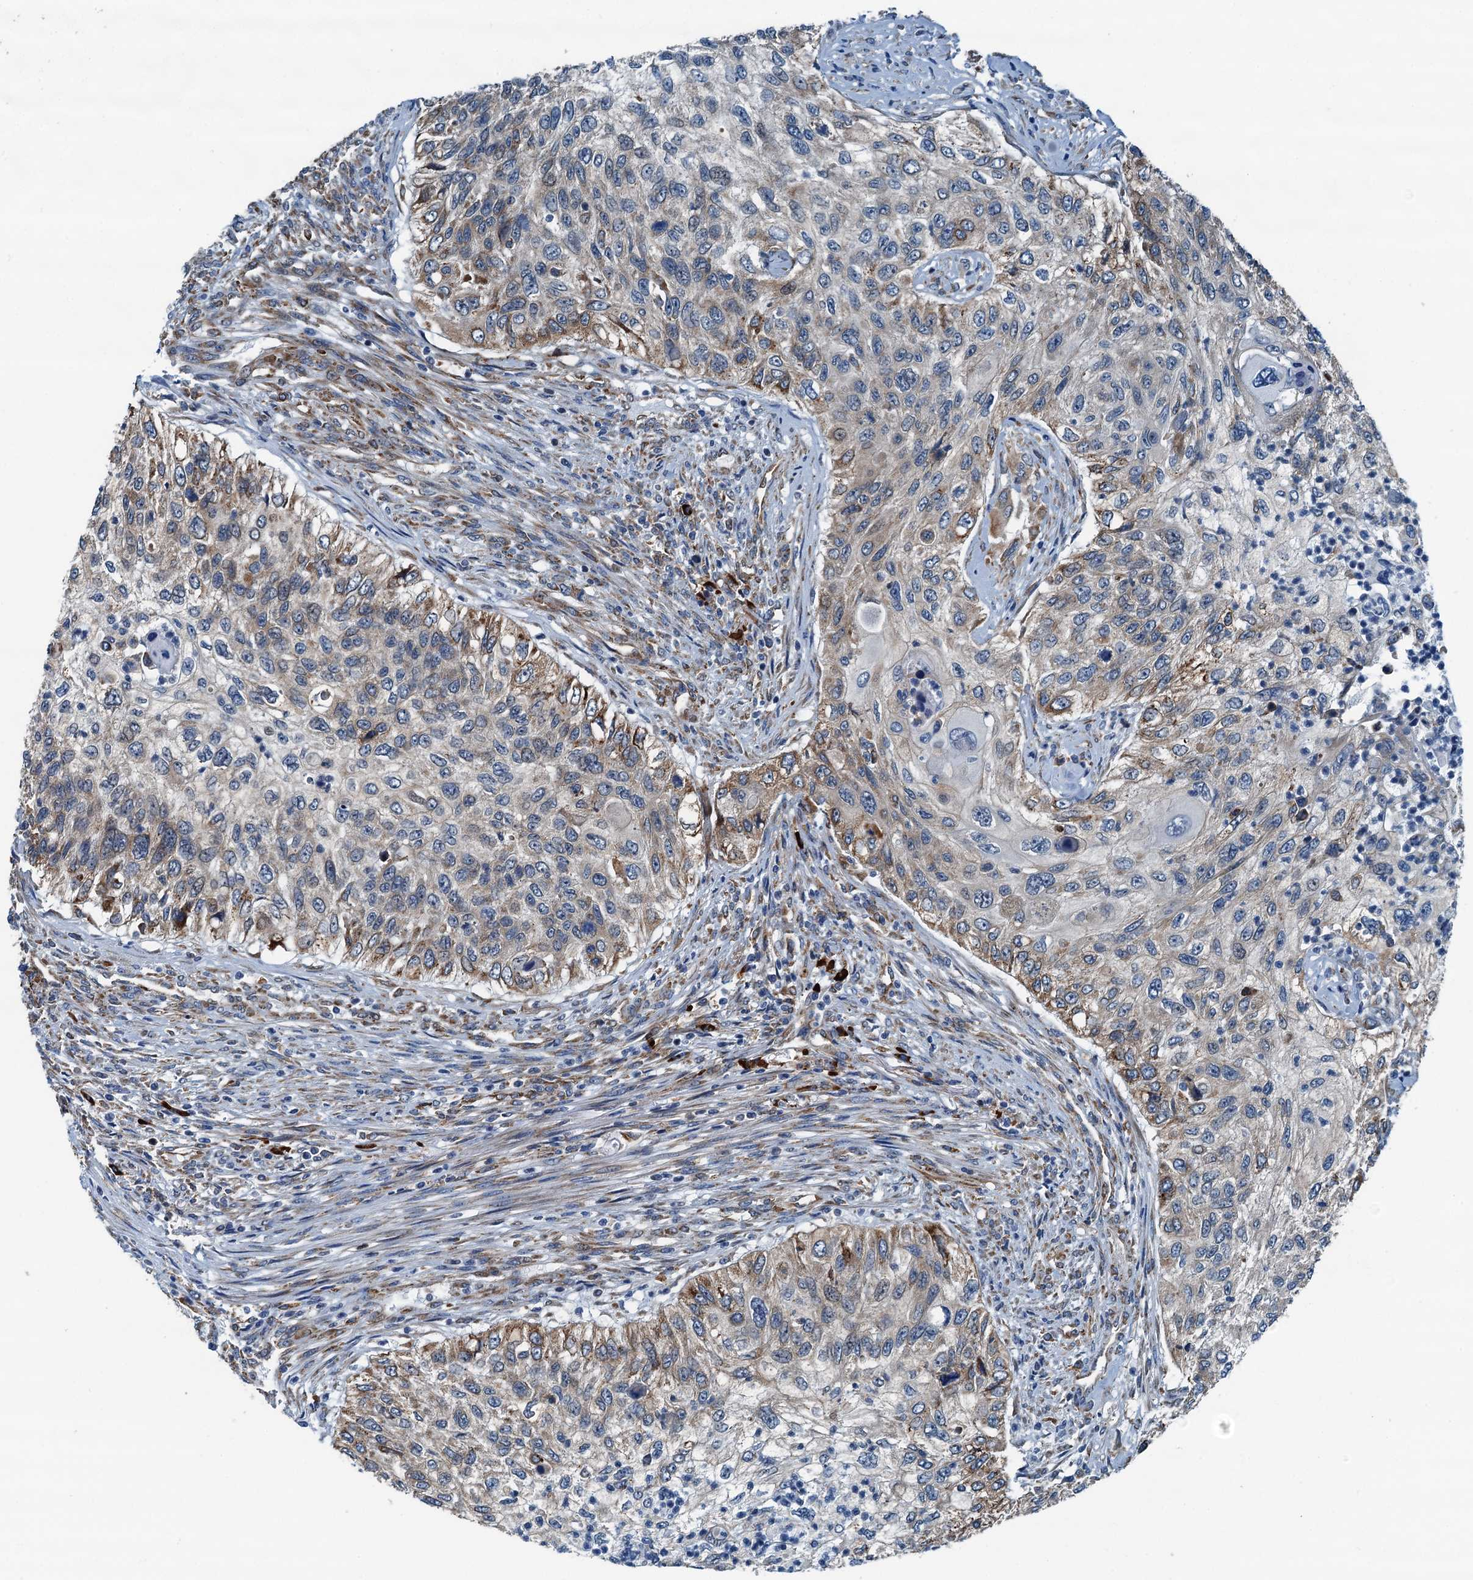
{"staining": {"intensity": "moderate", "quantity": "<25%", "location": "cytoplasmic/membranous"}, "tissue": "urothelial cancer", "cell_type": "Tumor cells", "image_type": "cancer", "snomed": [{"axis": "morphology", "description": "Urothelial carcinoma, High grade"}, {"axis": "topography", "description": "Urinary bladder"}], "caption": "Protein expression by IHC demonstrates moderate cytoplasmic/membranous staining in about <25% of tumor cells in urothelial carcinoma (high-grade). (IHC, brightfield microscopy, high magnification).", "gene": "TAMALIN", "patient": {"sex": "female", "age": 60}}